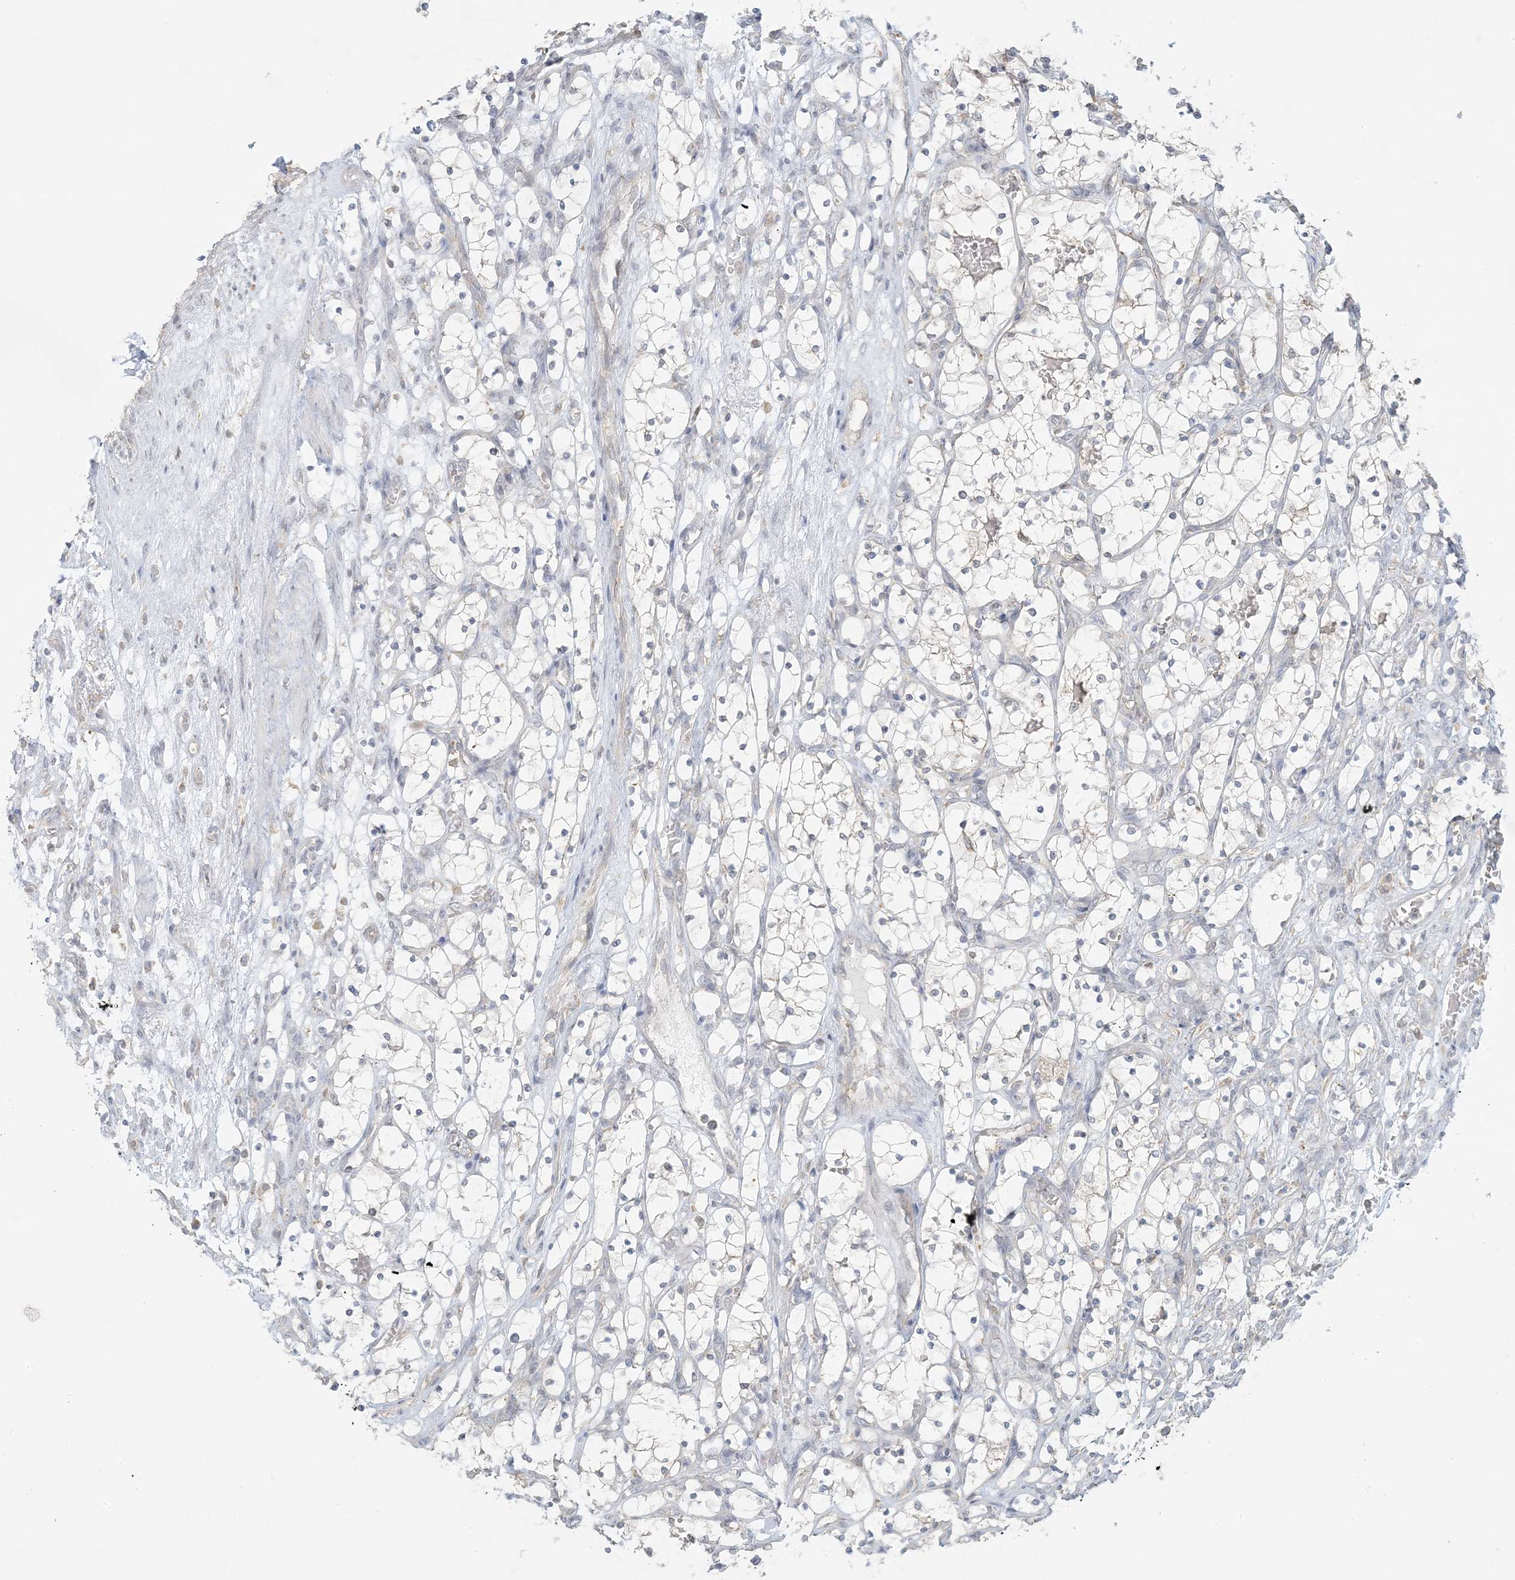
{"staining": {"intensity": "negative", "quantity": "none", "location": "none"}, "tissue": "renal cancer", "cell_type": "Tumor cells", "image_type": "cancer", "snomed": [{"axis": "morphology", "description": "Adenocarcinoma, NOS"}, {"axis": "topography", "description": "Kidney"}], "caption": "Immunohistochemistry of renal cancer (adenocarcinoma) shows no positivity in tumor cells.", "gene": "EEFSEC", "patient": {"sex": "female", "age": 69}}